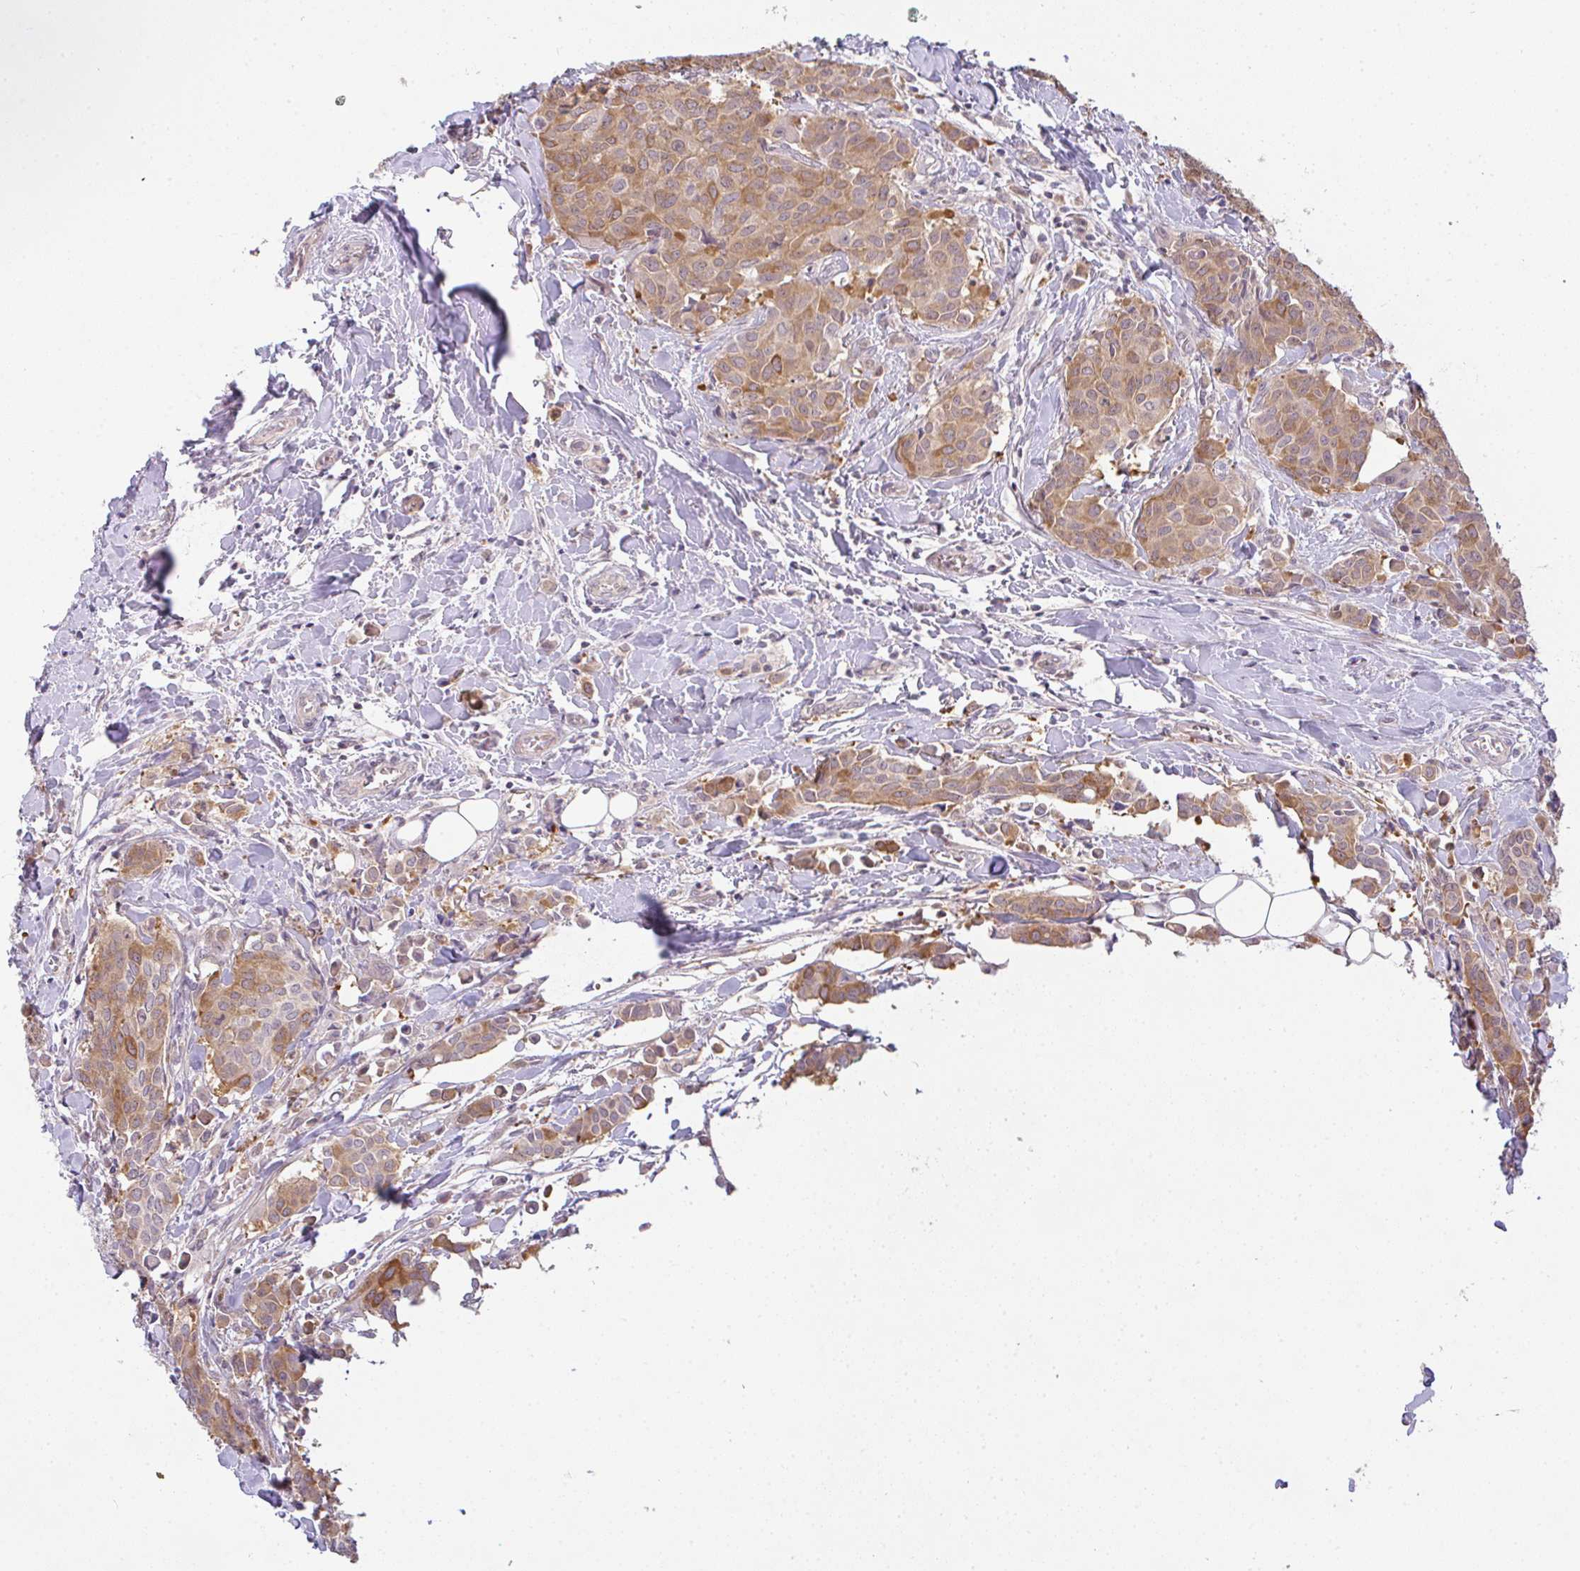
{"staining": {"intensity": "moderate", "quantity": ">75%", "location": "cytoplasmic/membranous"}, "tissue": "breast cancer", "cell_type": "Tumor cells", "image_type": "cancer", "snomed": [{"axis": "morphology", "description": "Duct carcinoma"}, {"axis": "topography", "description": "Breast"}], "caption": "Immunohistochemical staining of human breast cancer (infiltrating ductal carcinoma) shows medium levels of moderate cytoplasmic/membranous positivity in about >75% of tumor cells.", "gene": "CSE1L", "patient": {"sex": "female", "age": 47}}